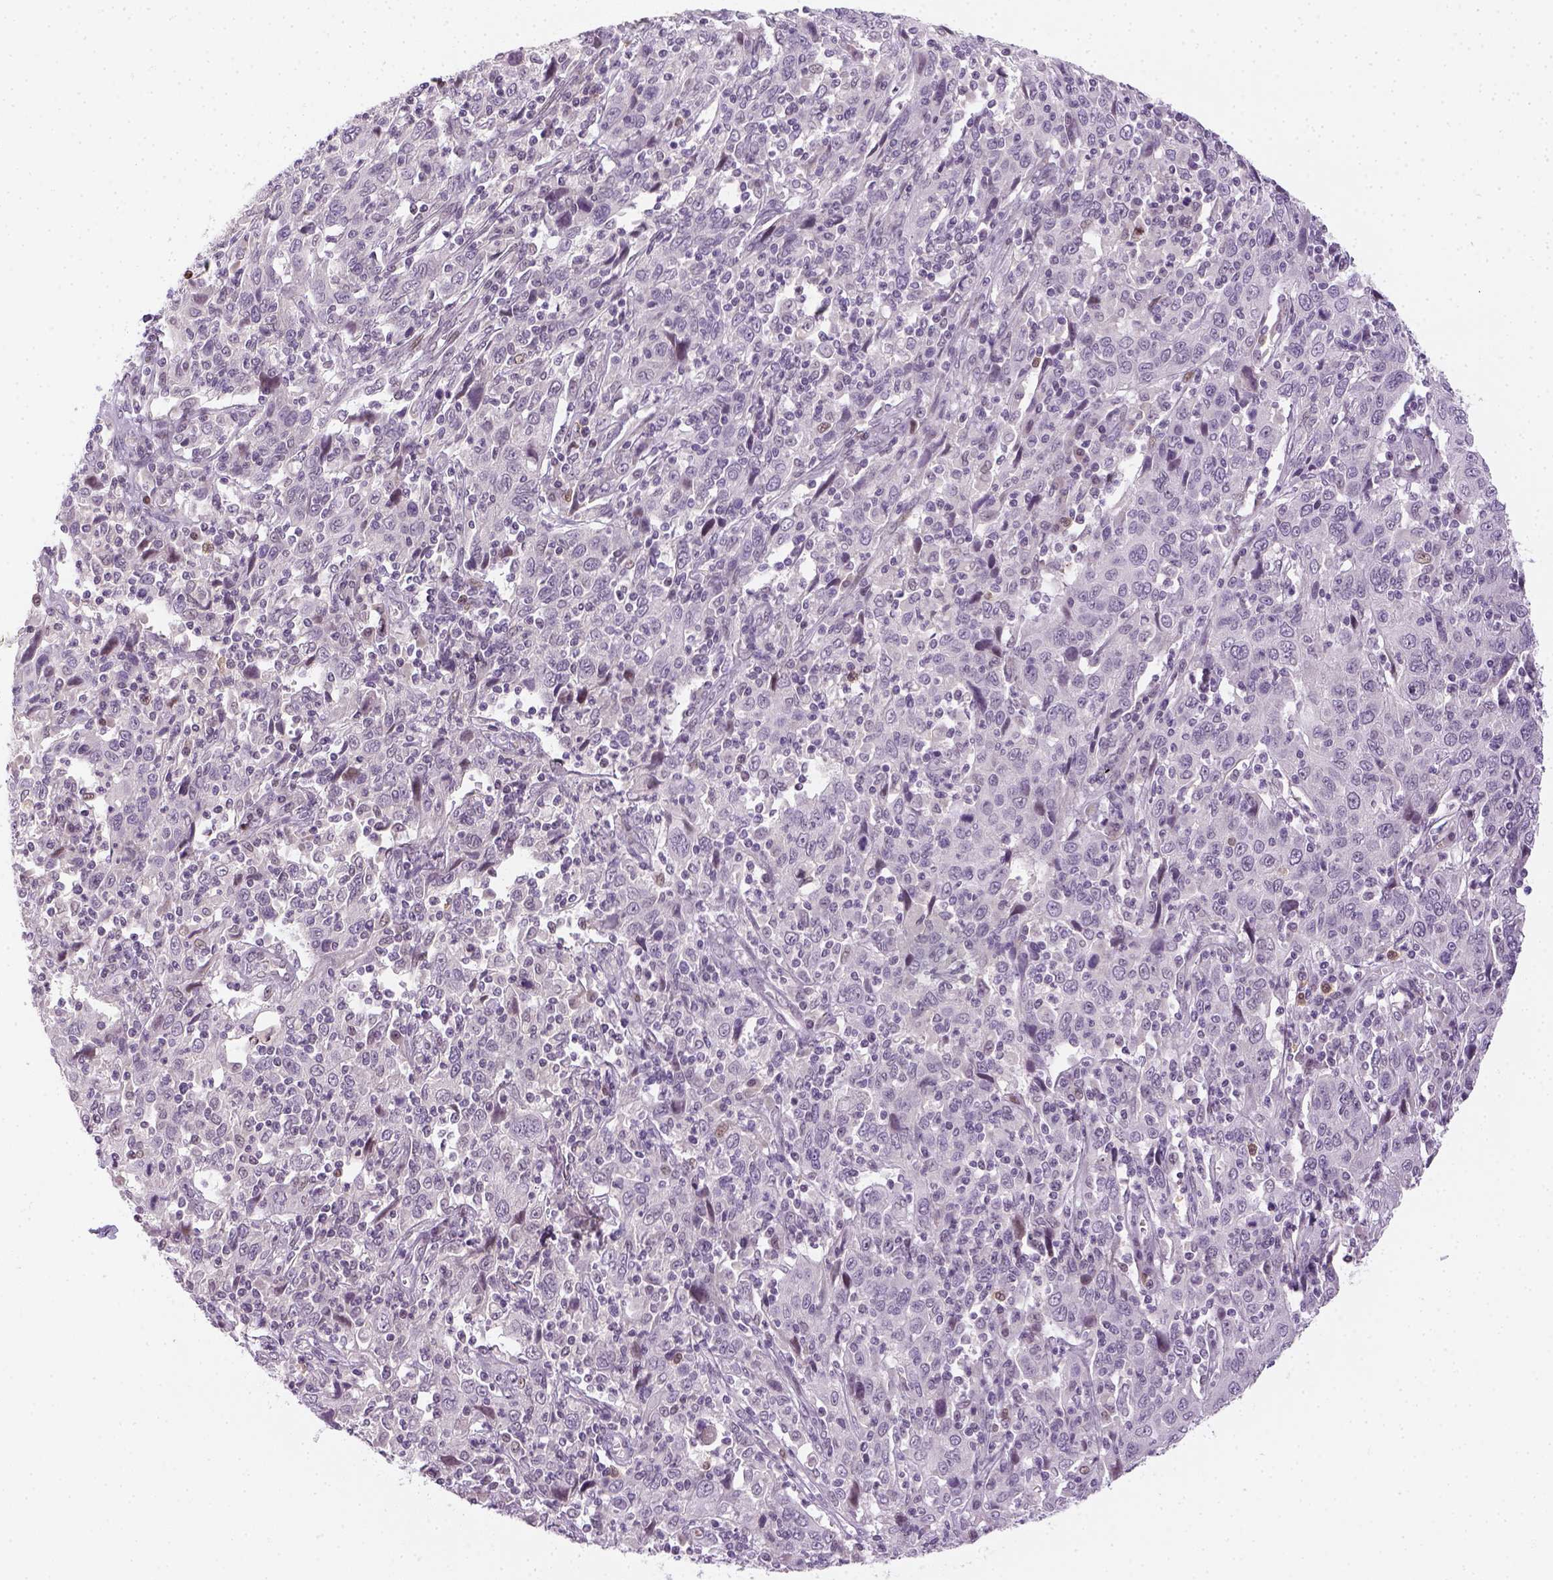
{"staining": {"intensity": "negative", "quantity": "none", "location": "none"}, "tissue": "cervical cancer", "cell_type": "Tumor cells", "image_type": "cancer", "snomed": [{"axis": "morphology", "description": "Squamous cell carcinoma, NOS"}, {"axis": "topography", "description": "Cervix"}], "caption": "Immunohistochemistry histopathology image of cervical cancer (squamous cell carcinoma) stained for a protein (brown), which demonstrates no expression in tumor cells.", "gene": "MAGEB3", "patient": {"sex": "female", "age": 46}}